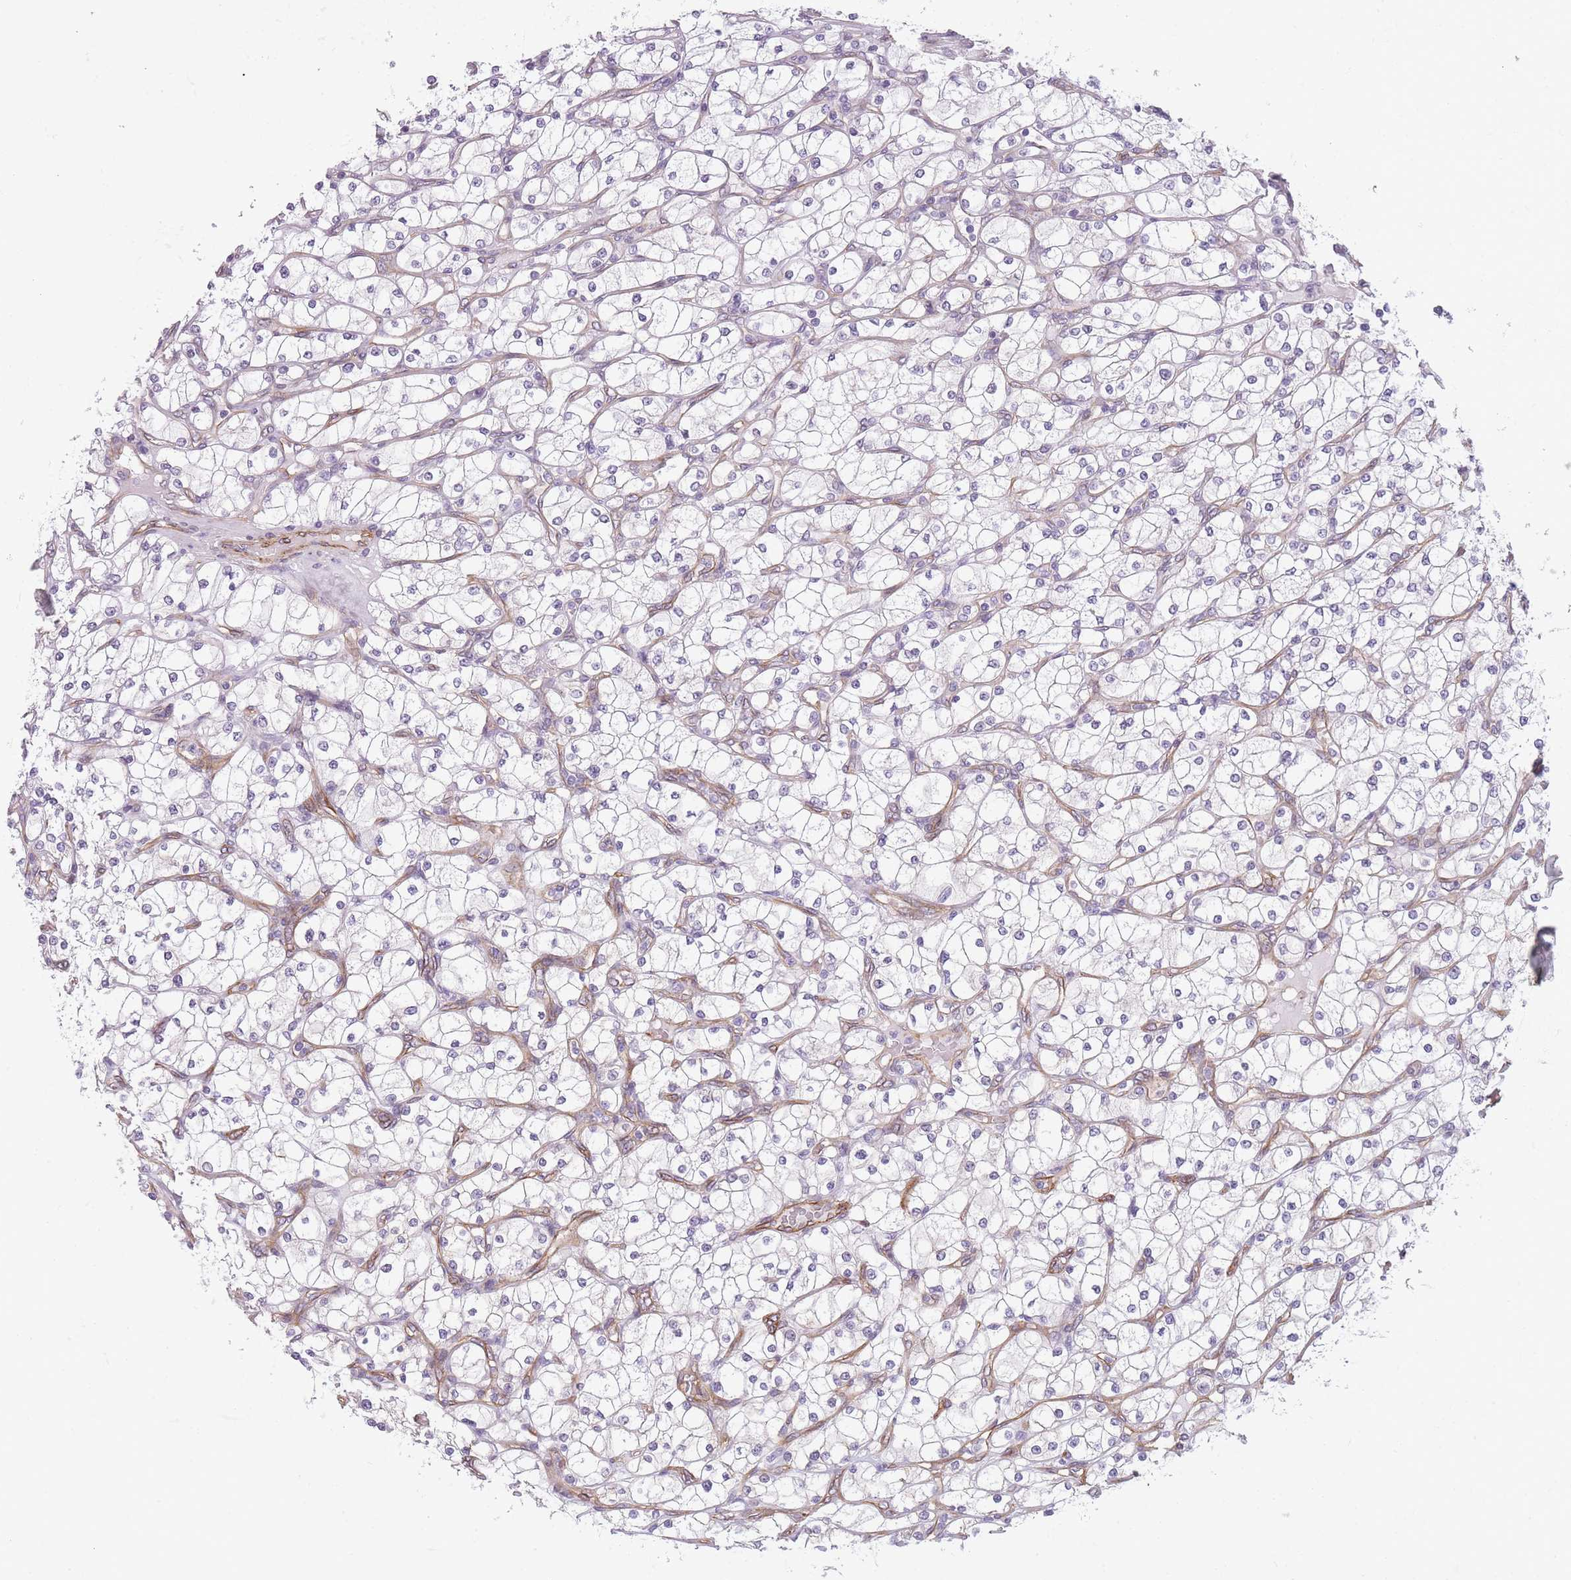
{"staining": {"intensity": "negative", "quantity": "none", "location": "none"}, "tissue": "renal cancer", "cell_type": "Tumor cells", "image_type": "cancer", "snomed": [{"axis": "morphology", "description": "Adenocarcinoma, NOS"}, {"axis": "topography", "description": "Kidney"}], "caption": "Human adenocarcinoma (renal) stained for a protein using immunohistochemistry reveals no staining in tumor cells.", "gene": "OR6B3", "patient": {"sex": "male", "age": 80}}